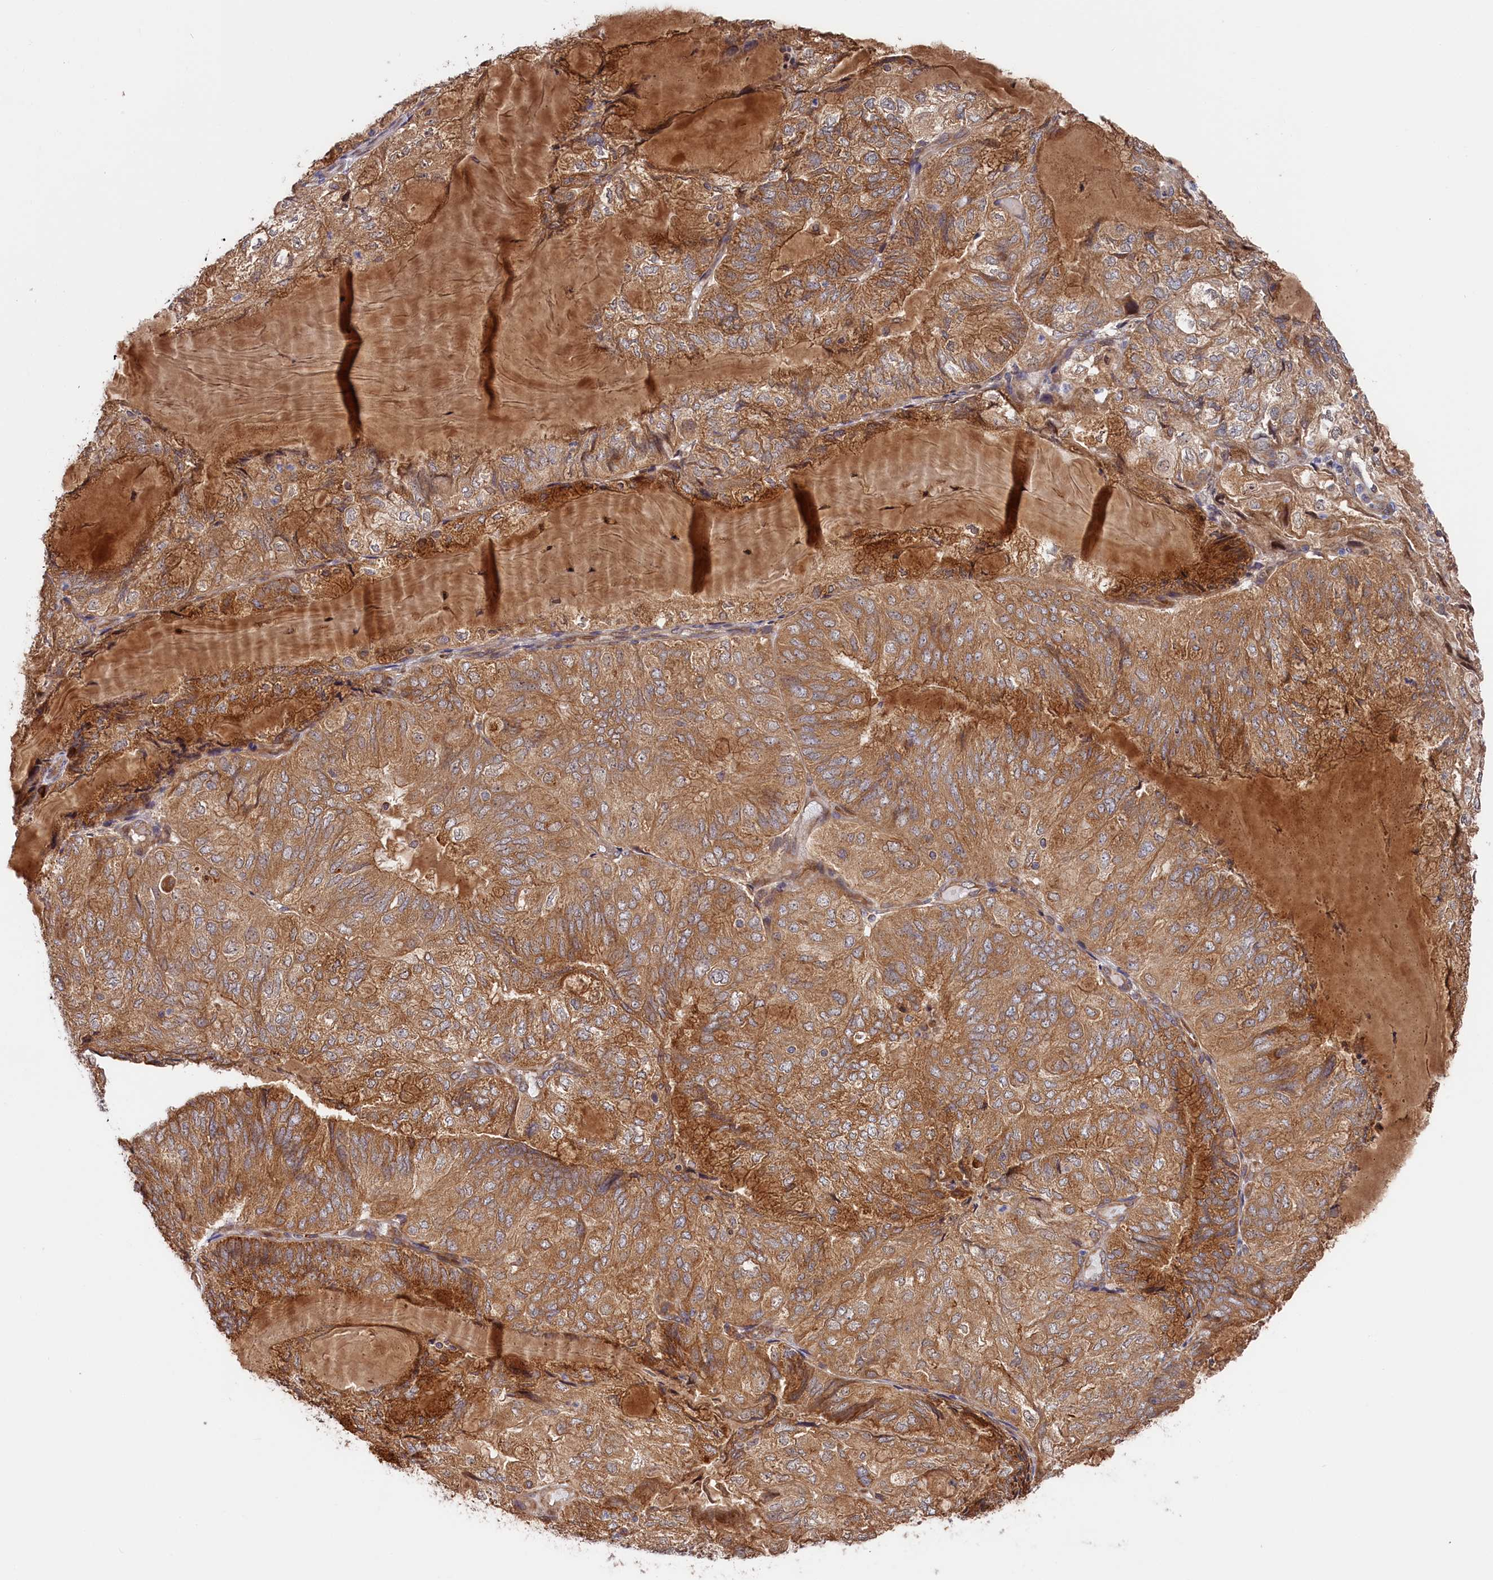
{"staining": {"intensity": "moderate", "quantity": ">75%", "location": "cytoplasmic/membranous"}, "tissue": "endometrial cancer", "cell_type": "Tumor cells", "image_type": "cancer", "snomed": [{"axis": "morphology", "description": "Adenocarcinoma, NOS"}, {"axis": "topography", "description": "Endometrium"}], "caption": "An immunohistochemistry (IHC) photomicrograph of neoplastic tissue is shown. Protein staining in brown labels moderate cytoplasmic/membranous positivity in endometrial cancer (adenocarcinoma) within tumor cells.", "gene": "CEP44", "patient": {"sex": "female", "age": 81}}